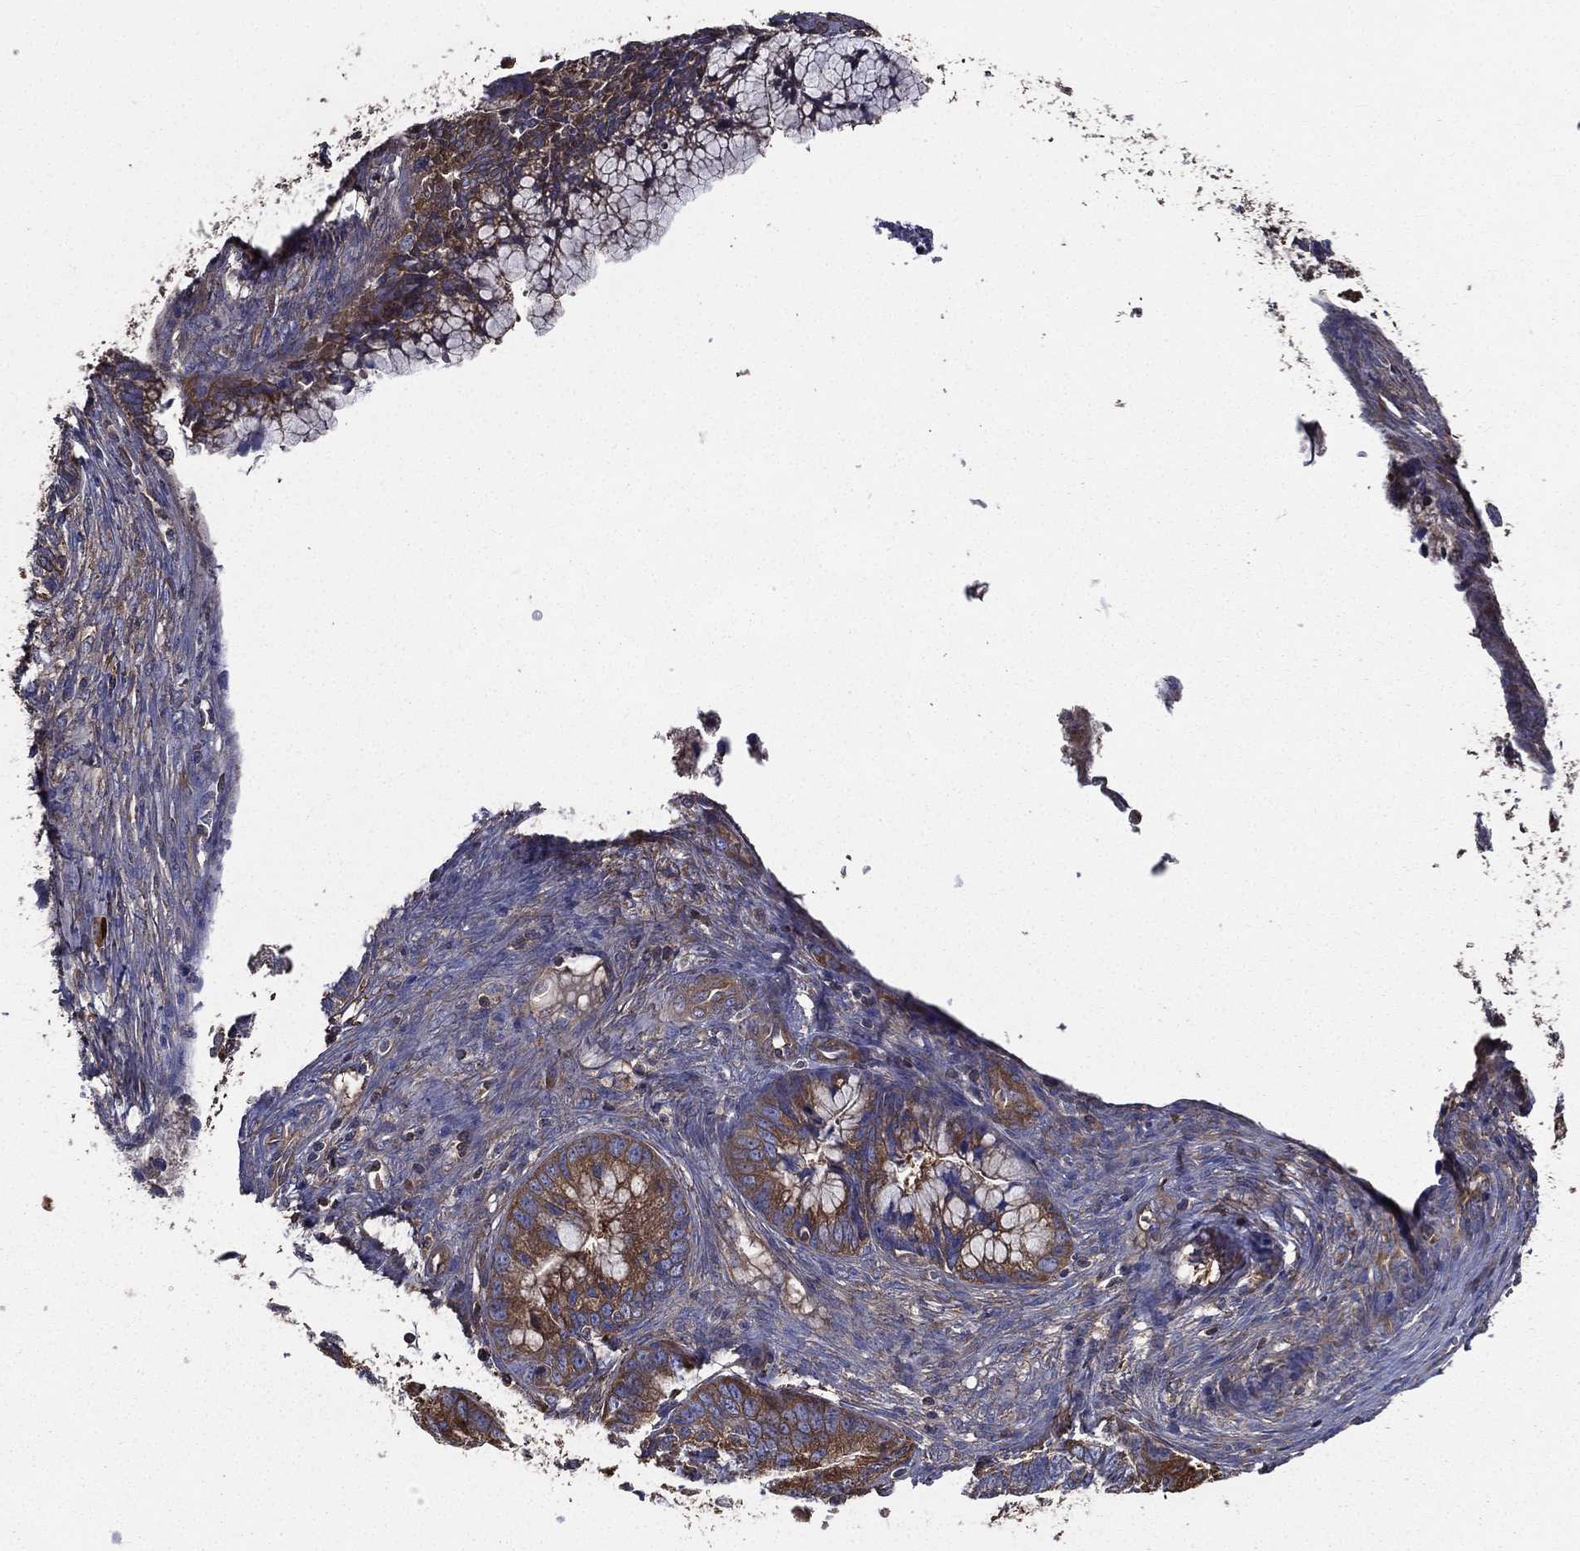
{"staining": {"intensity": "moderate", "quantity": ">75%", "location": "cytoplasmic/membranous"}, "tissue": "cervical cancer", "cell_type": "Tumor cells", "image_type": "cancer", "snomed": [{"axis": "morphology", "description": "Adenocarcinoma, NOS"}, {"axis": "topography", "description": "Cervix"}], "caption": "Adenocarcinoma (cervical) was stained to show a protein in brown. There is medium levels of moderate cytoplasmic/membranous expression in about >75% of tumor cells. Using DAB (3,3'-diaminobenzidine) (brown) and hematoxylin (blue) stains, captured at high magnification using brightfield microscopy.", "gene": "SARS1", "patient": {"sex": "female", "age": 44}}